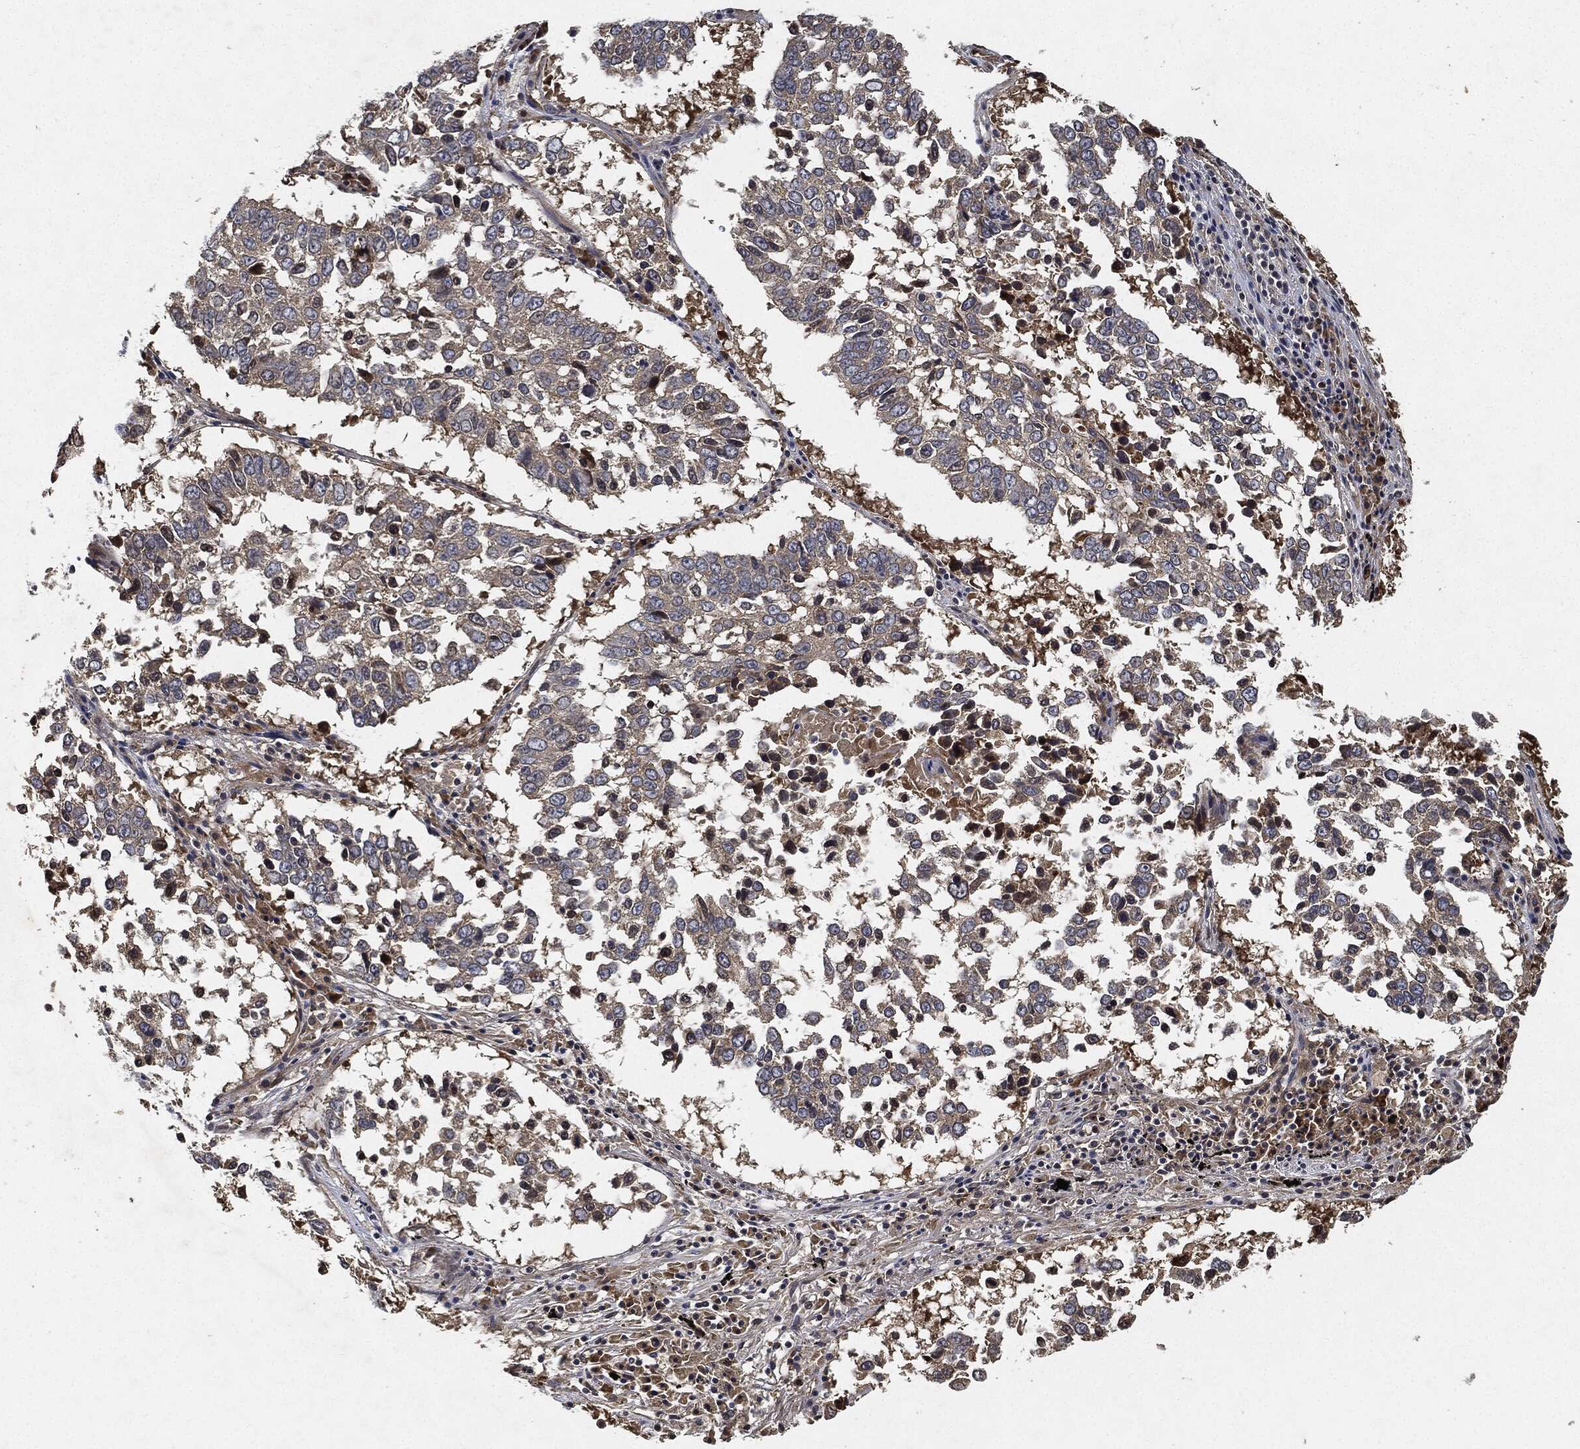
{"staining": {"intensity": "weak", "quantity": "<25%", "location": "cytoplasmic/membranous"}, "tissue": "lung cancer", "cell_type": "Tumor cells", "image_type": "cancer", "snomed": [{"axis": "morphology", "description": "Squamous cell carcinoma, NOS"}, {"axis": "topography", "description": "Lung"}], "caption": "High magnification brightfield microscopy of squamous cell carcinoma (lung) stained with DAB (3,3'-diaminobenzidine) (brown) and counterstained with hematoxylin (blue): tumor cells show no significant expression.", "gene": "MLST8", "patient": {"sex": "male", "age": 82}}